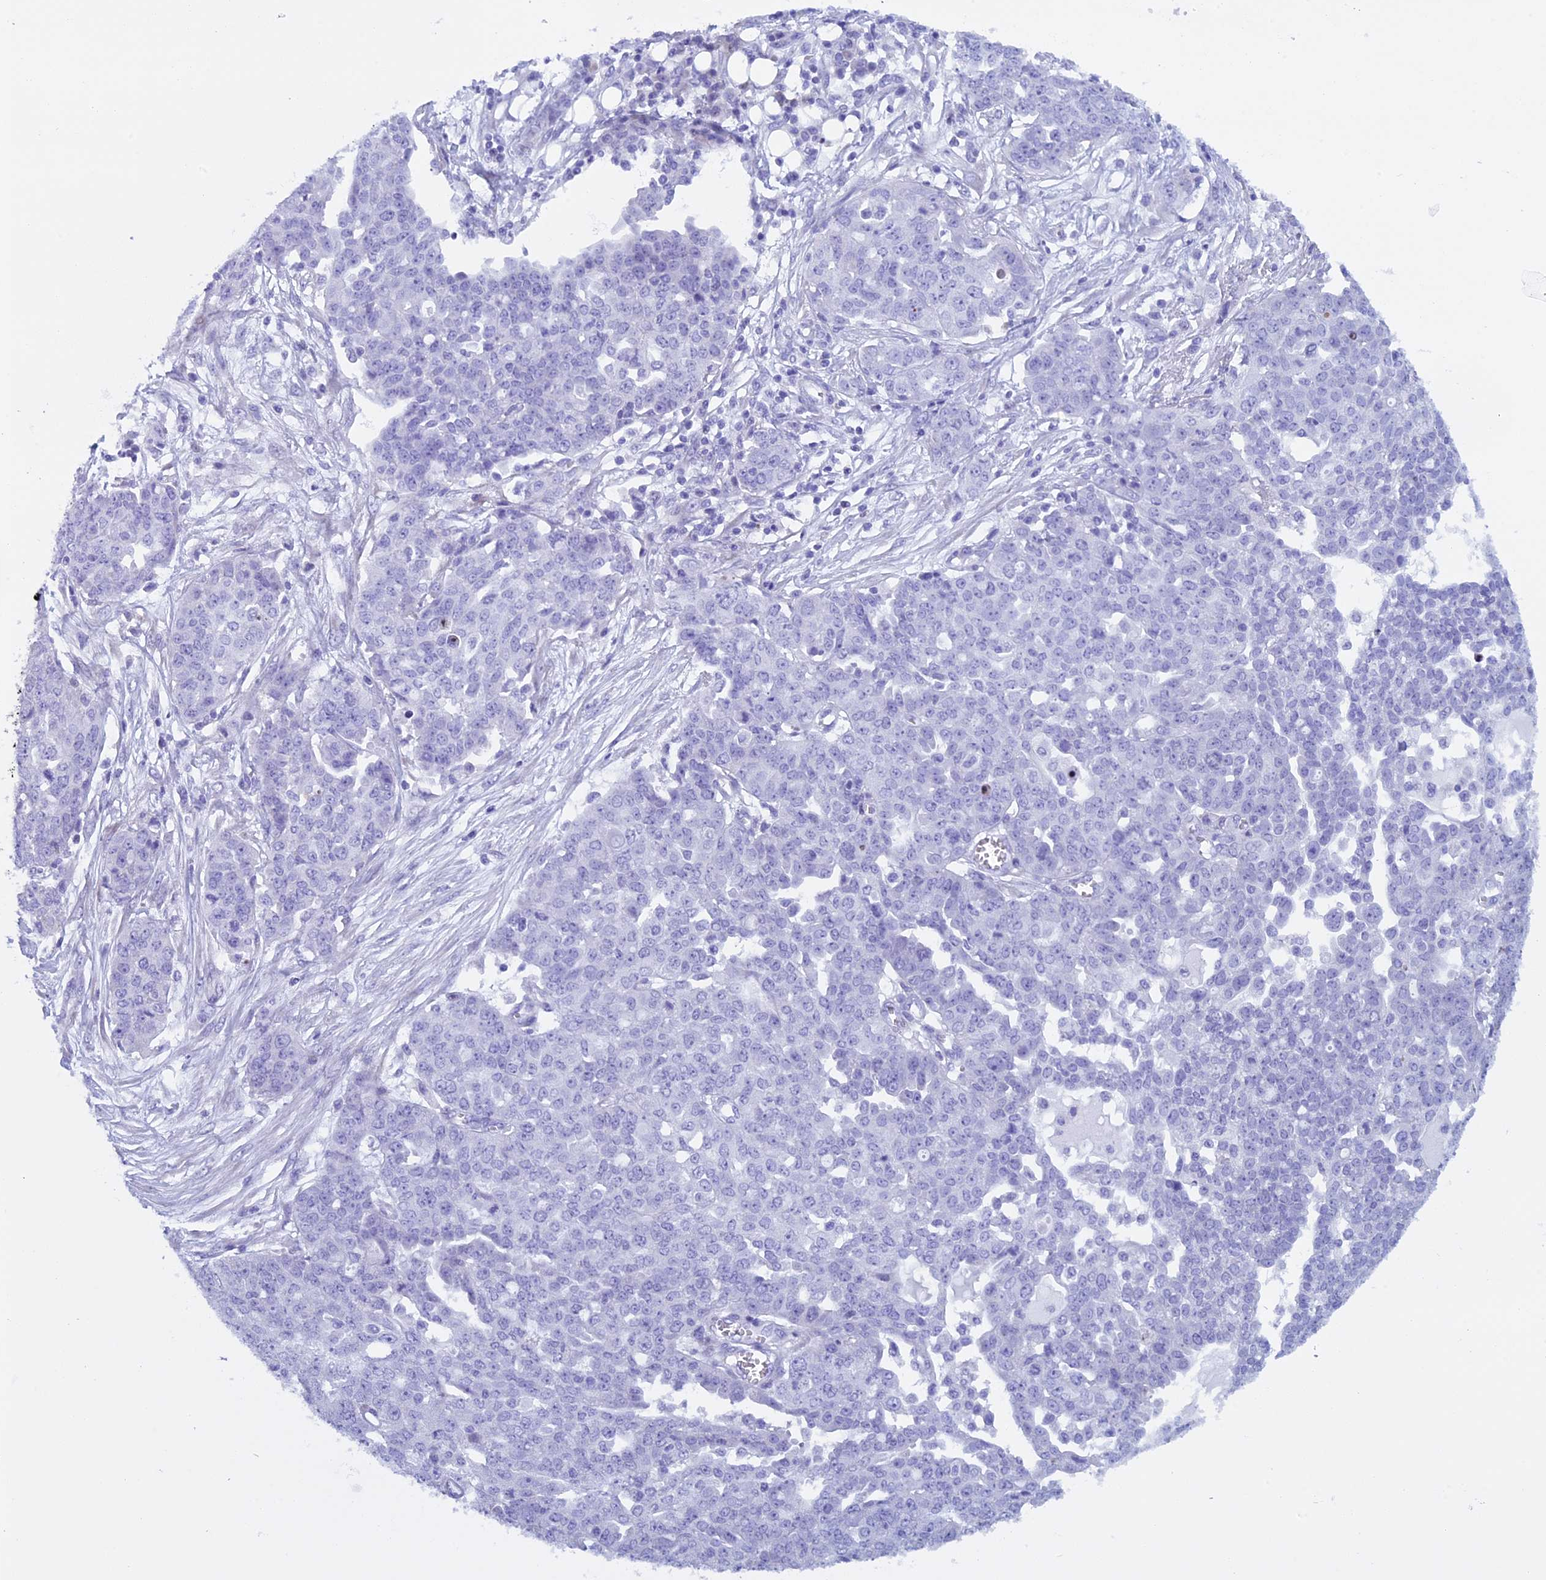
{"staining": {"intensity": "negative", "quantity": "none", "location": "none"}, "tissue": "ovarian cancer", "cell_type": "Tumor cells", "image_type": "cancer", "snomed": [{"axis": "morphology", "description": "Cystadenocarcinoma, serous, NOS"}, {"axis": "topography", "description": "Soft tissue"}, {"axis": "topography", "description": "Ovary"}], "caption": "Ovarian cancer (serous cystadenocarcinoma) stained for a protein using immunohistochemistry shows no staining tumor cells.", "gene": "KCTD21", "patient": {"sex": "female", "age": 57}}